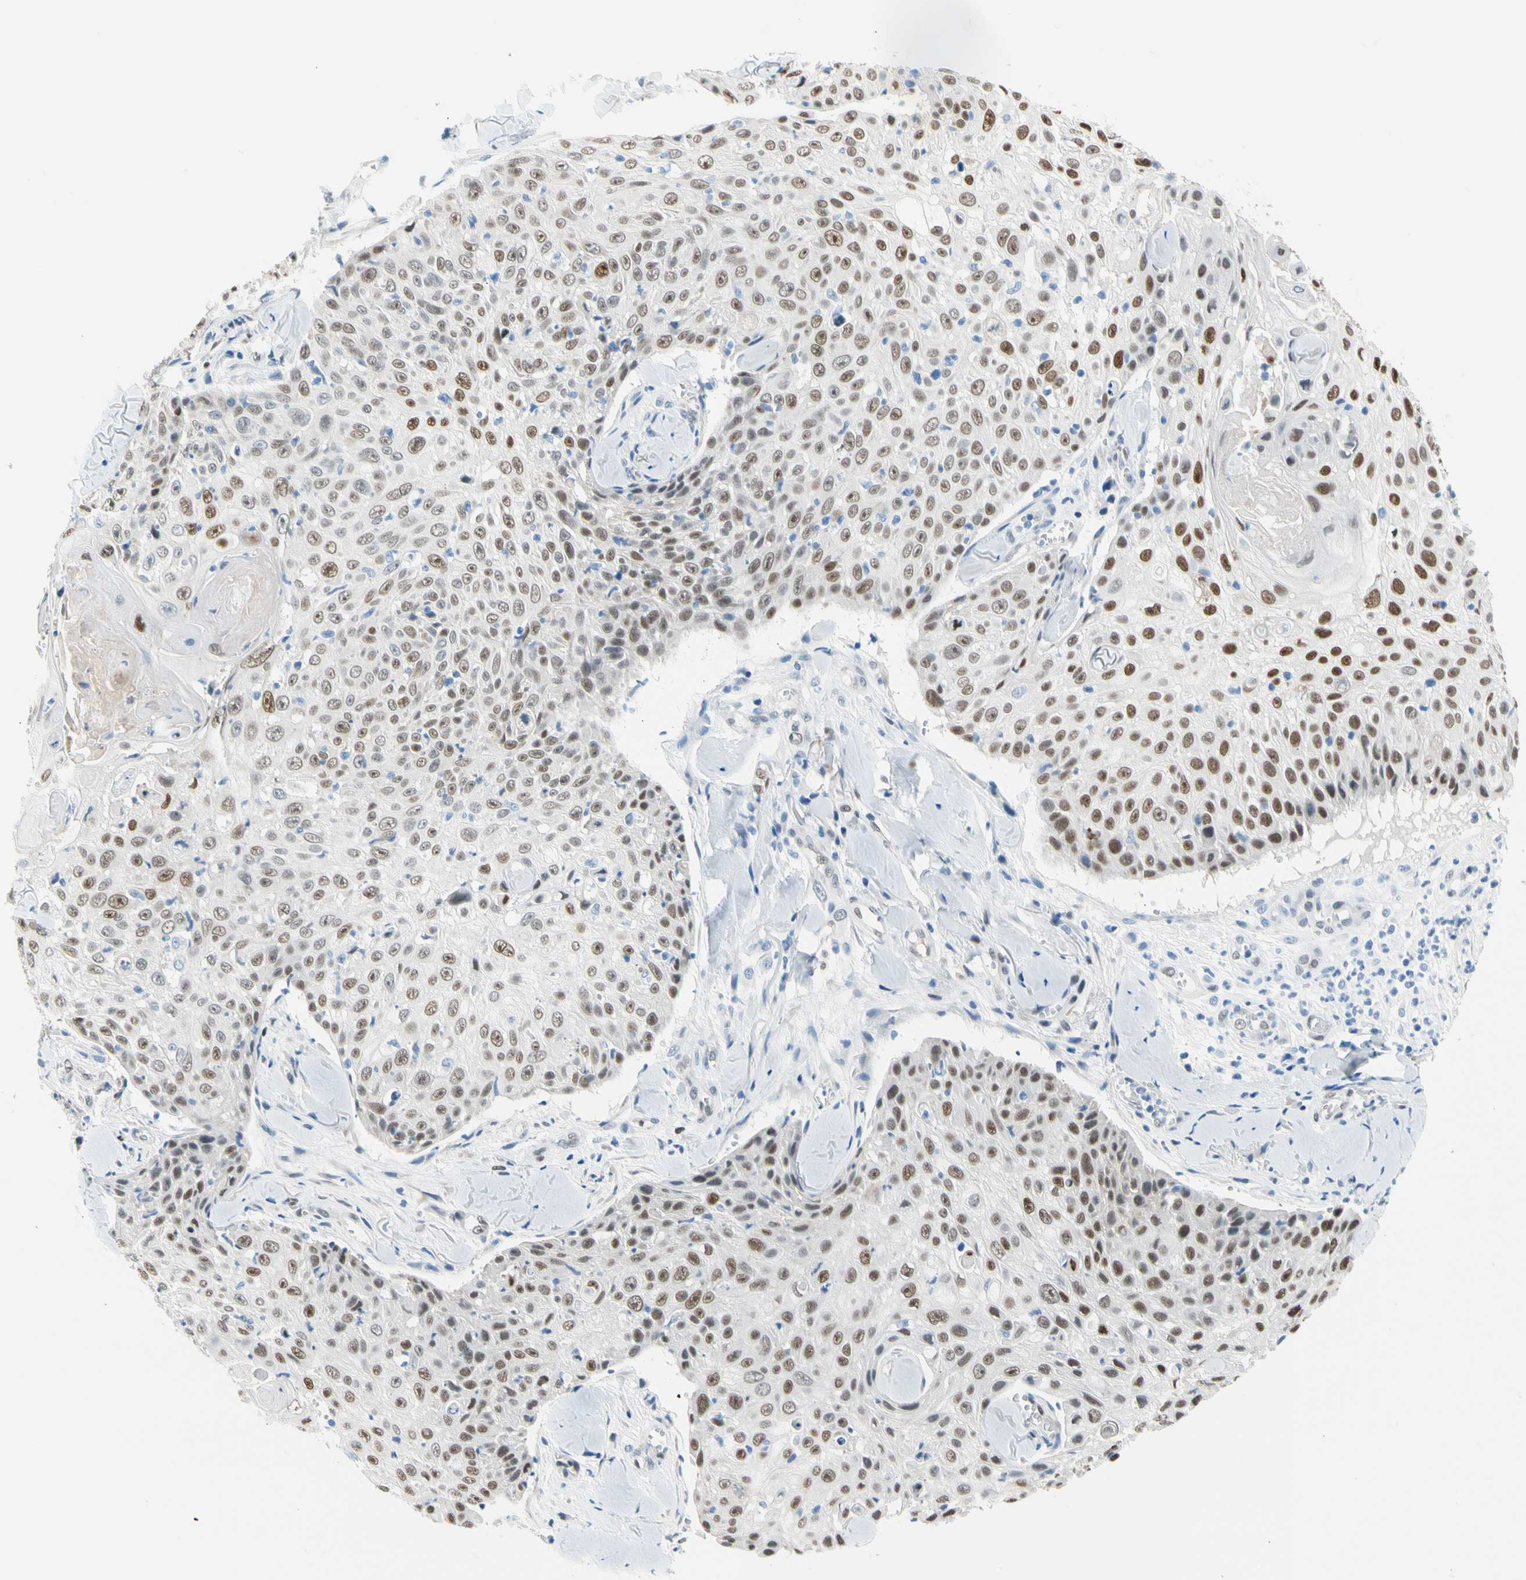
{"staining": {"intensity": "moderate", "quantity": ">75%", "location": "nuclear"}, "tissue": "skin cancer", "cell_type": "Tumor cells", "image_type": "cancer", "snomed": [{"axis": "morphology", "description": "Squamous cell carcinoma, NOS"}, {"axis": "topography", "description": "Skin"}], "caption": "DAB immunohistochemical staining of human skin cancer reveals moderate nuclear protein expression in about >75% of tumor cells.", "gene": "NFIA", "patient": {"sex": "male", "age": 86}}